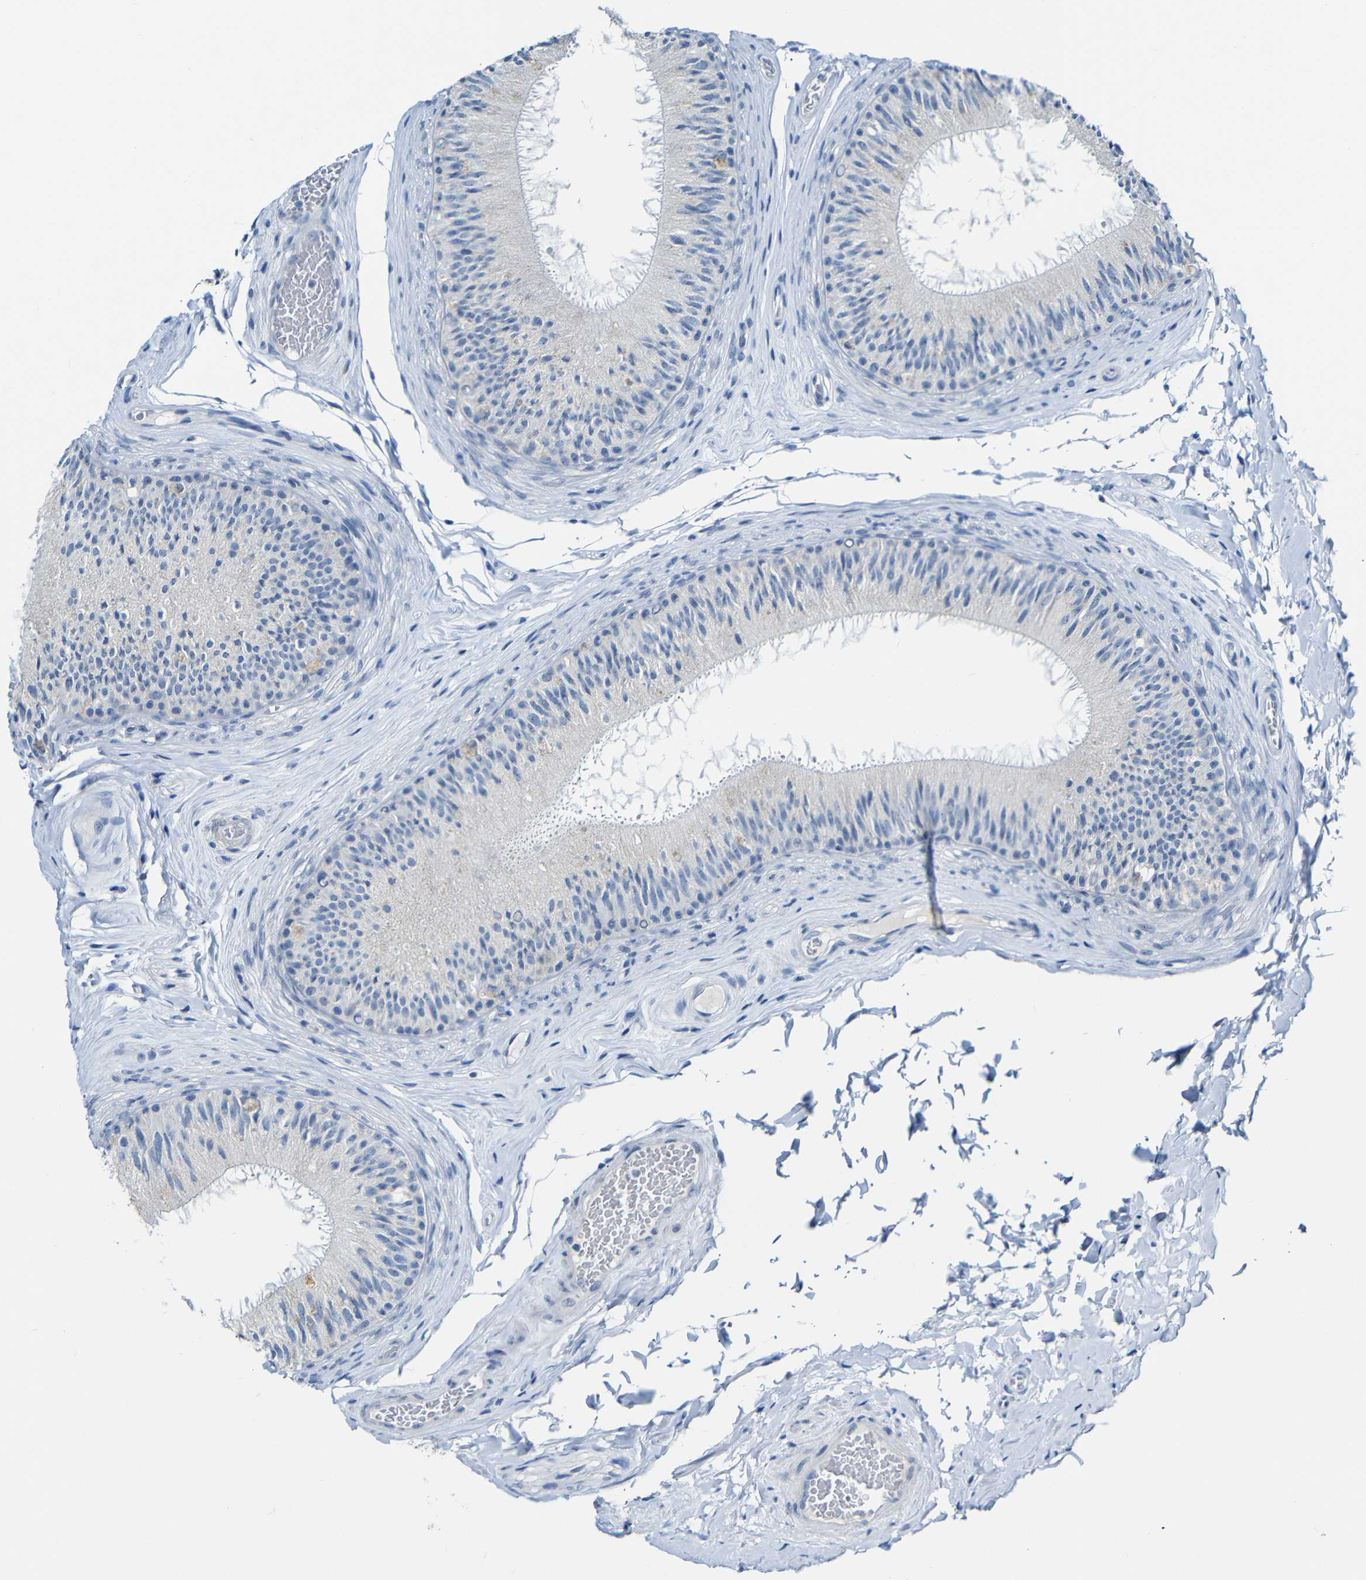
{"staining": {"intensity": "negative", "quantity": "none", "location": "none"}, "tissue": "epididymis", "cell_type": "Glandular cells", "image_type": "normal", "snomed": [{"axis": "morphology", "description": "Normal tissue, NOS"}, {"axis": "topography", "description": "Testis"}, {"axis": "topography", "description": "Epididymis"}], "caption": "IHC of normal human epididymis shows no staining in glandular cells. (Brightfield microscopy of DAB (3,3'-diaminobenzidine) immunohistochemistry at high magnification).", "gene": "C15orf48", "patient": {"sex": "male", "age": 36}}